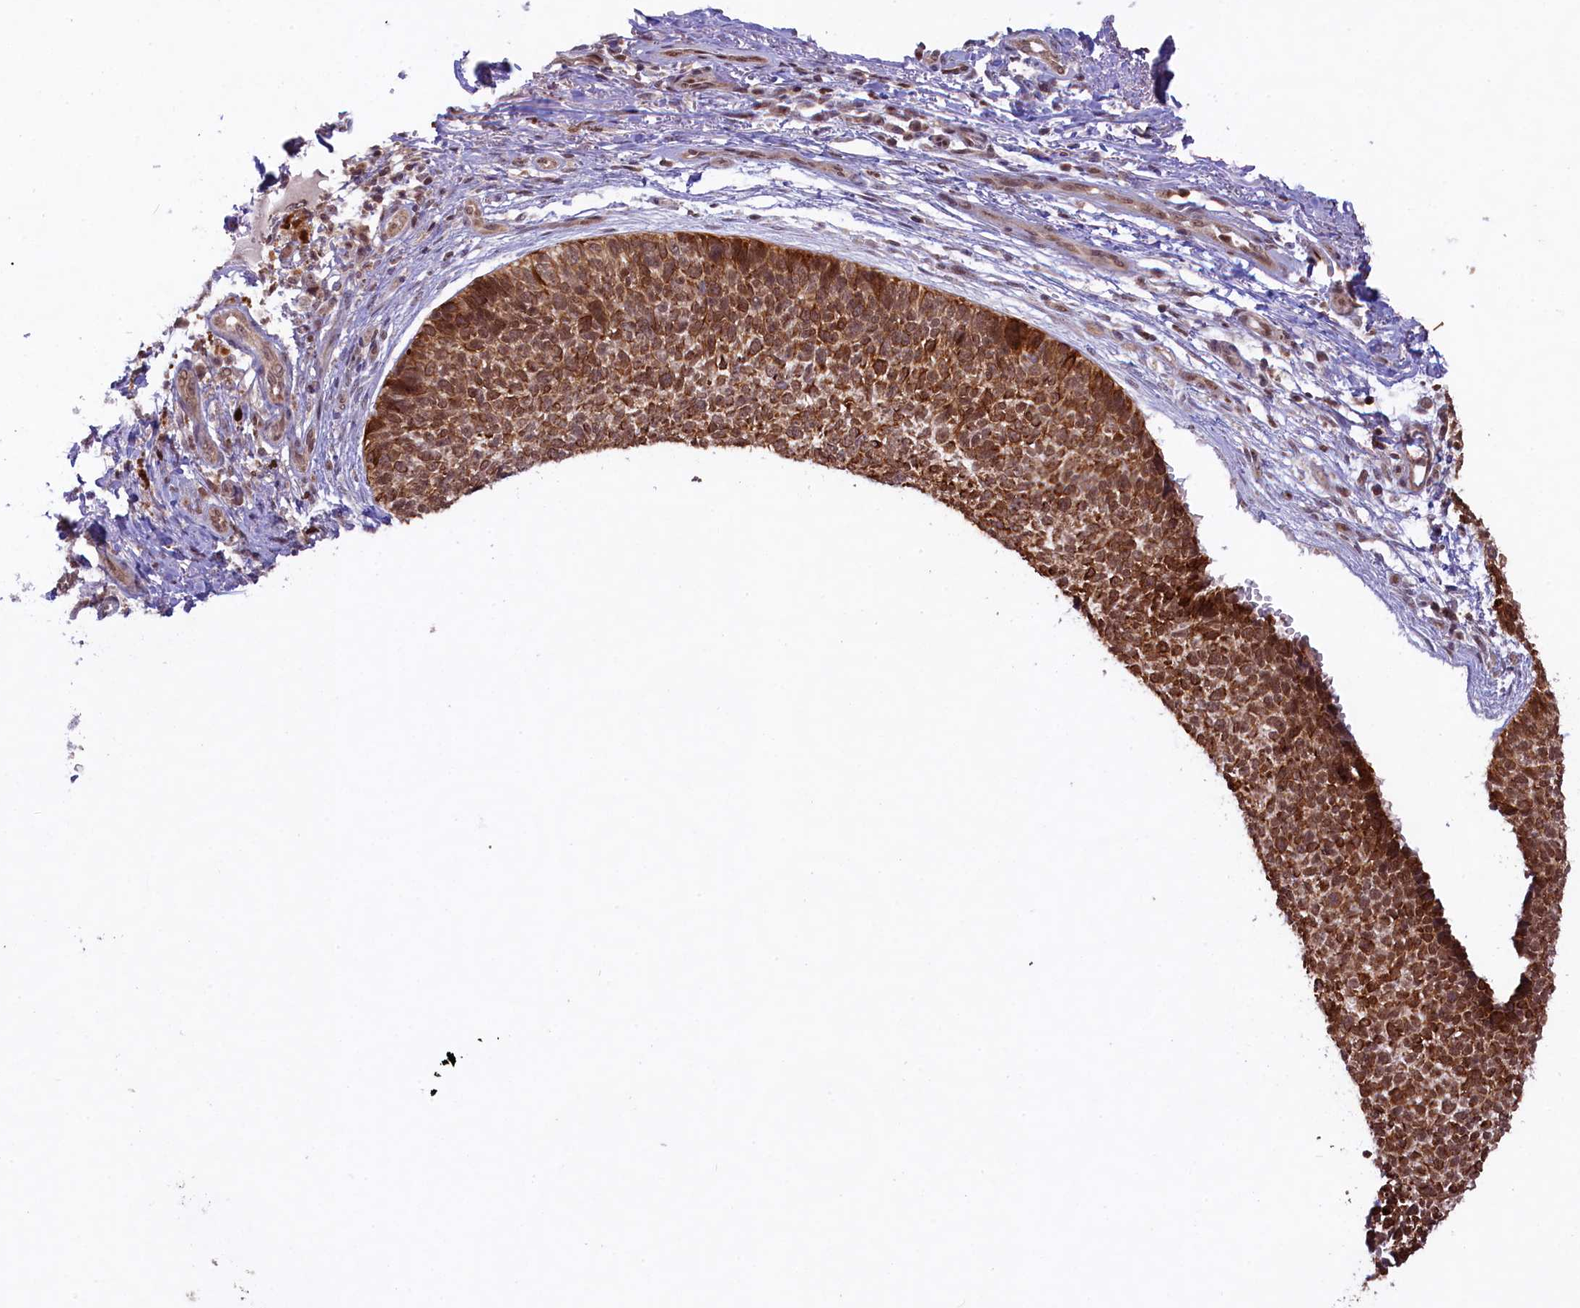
{"staining": {"intensity": "moderate", "quantity": ">75%", "location": "cytoplasmic/membranous,nuclear"}, "tissue": "skin cancer", "cell_type": "Tumor cells", "image_type": "cancer", "snomed": [{"axis": "morphology", "description": "Basal cell carcinoma"}, {"axis": "topography", "description": "Skin"}], "caption": "Immunohistochemistry histopathology image of neoplastic tissue: skin basal cell carcinoma stained using immunohistochemistry (IHC) exhibits medium levels of moderate protein expression localized specifically in the cytoplasmic/membranous and nuclear of tumor cells, appearing as a cytoplasmic/membranous and nuclear brown color.", "gene": "CARD8", "patient": {"sex": "female", "age": 84}}